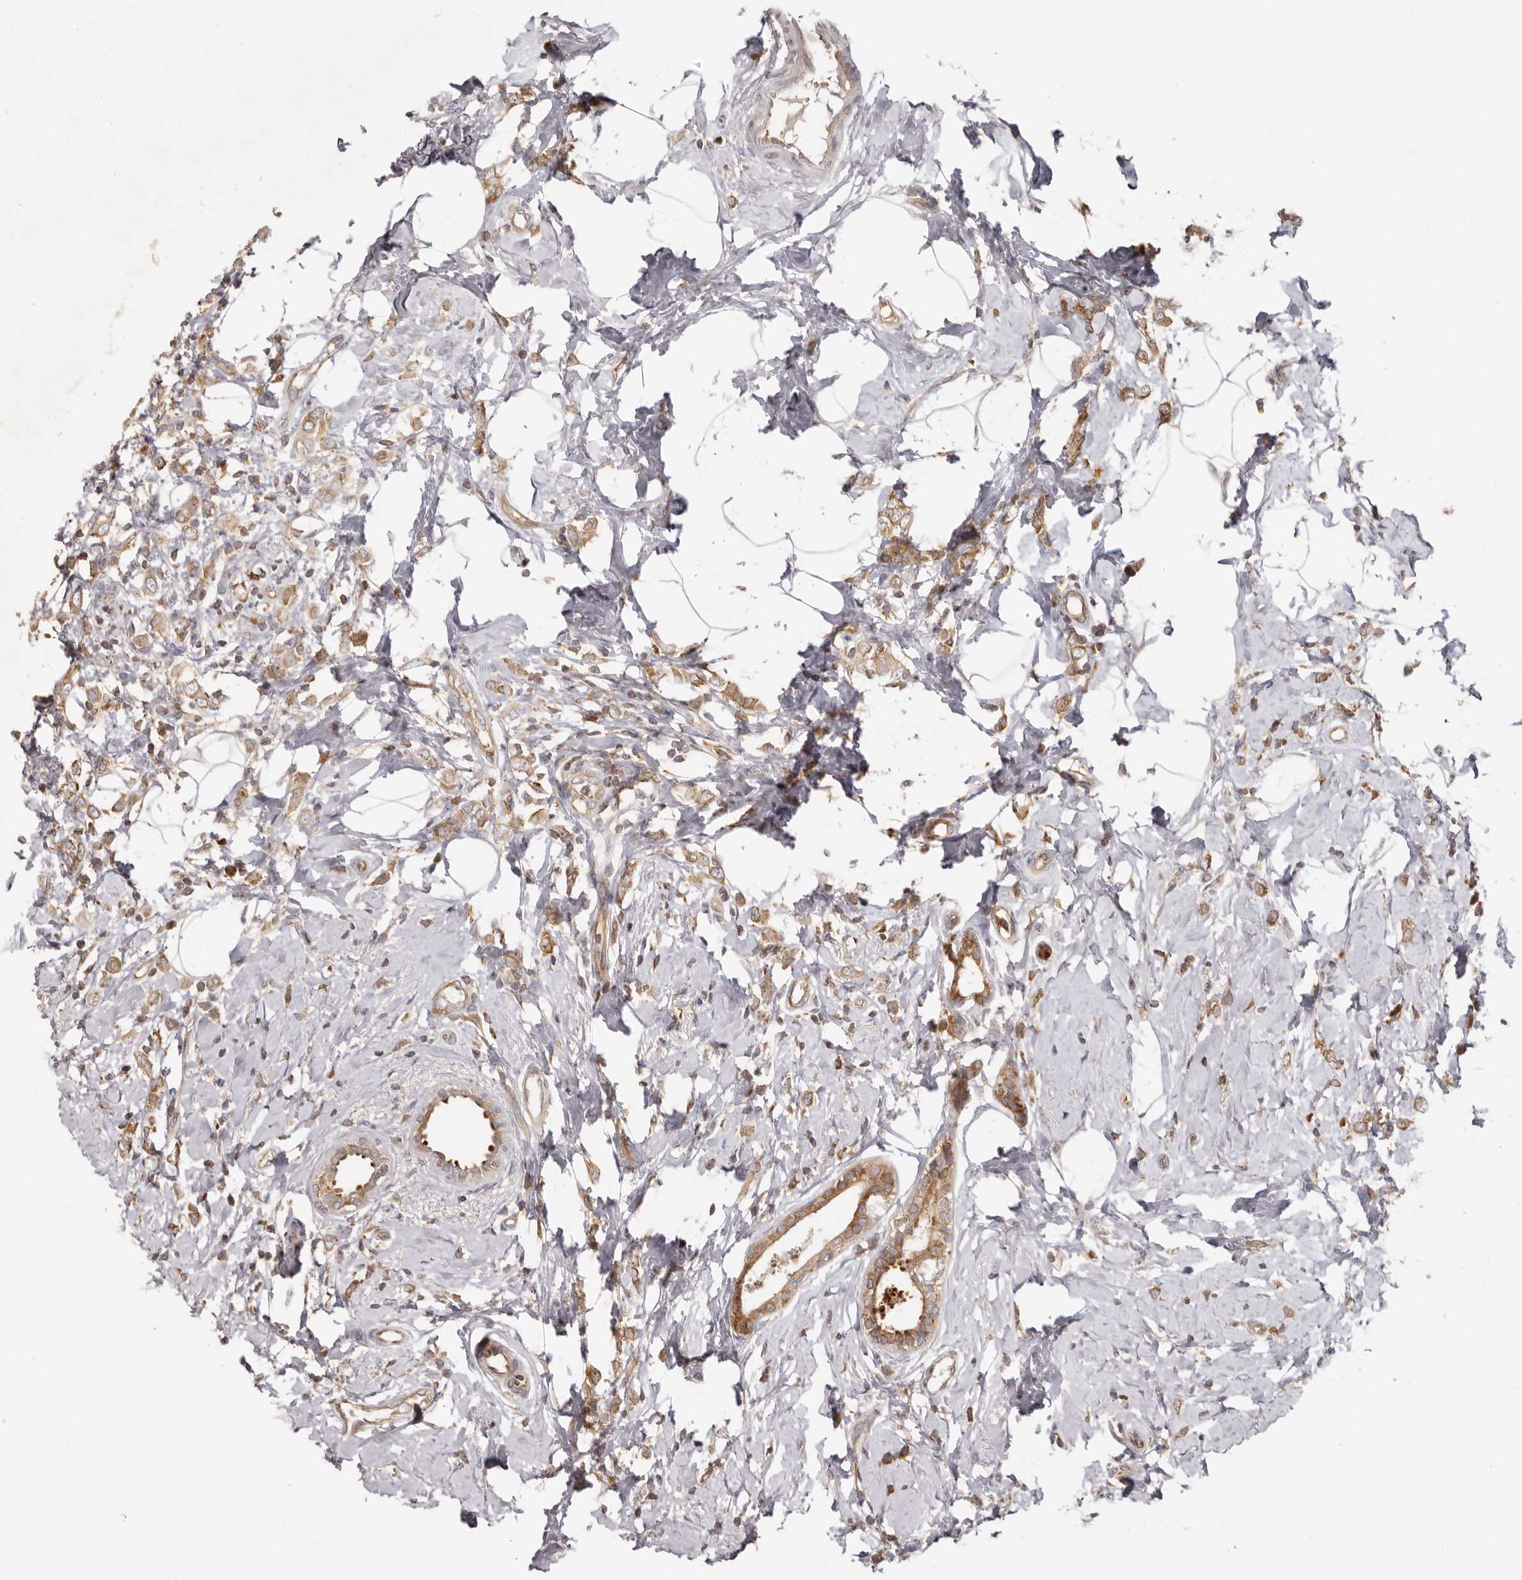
{"staining": {"intensity": "moderate", "quantity": ">75%", "location": "cytoplasmic/membranous"}, "tissue": "breast cancer", "cell_type": "Tumor cells", "image_type": "cancer", "snomed": [{"axis": "morphology", "description": "Lobular carcinoma"}, {"axis": "topography", "description": "Breast"}], "caption": "Protein staining demonstrates moderate cytoplasmic/membranous positivity in about >75% of tumor cells in breast lobular carcinoma.", "gene": "EEF1E1", "patient": {"sex": "female", "age": 47}}